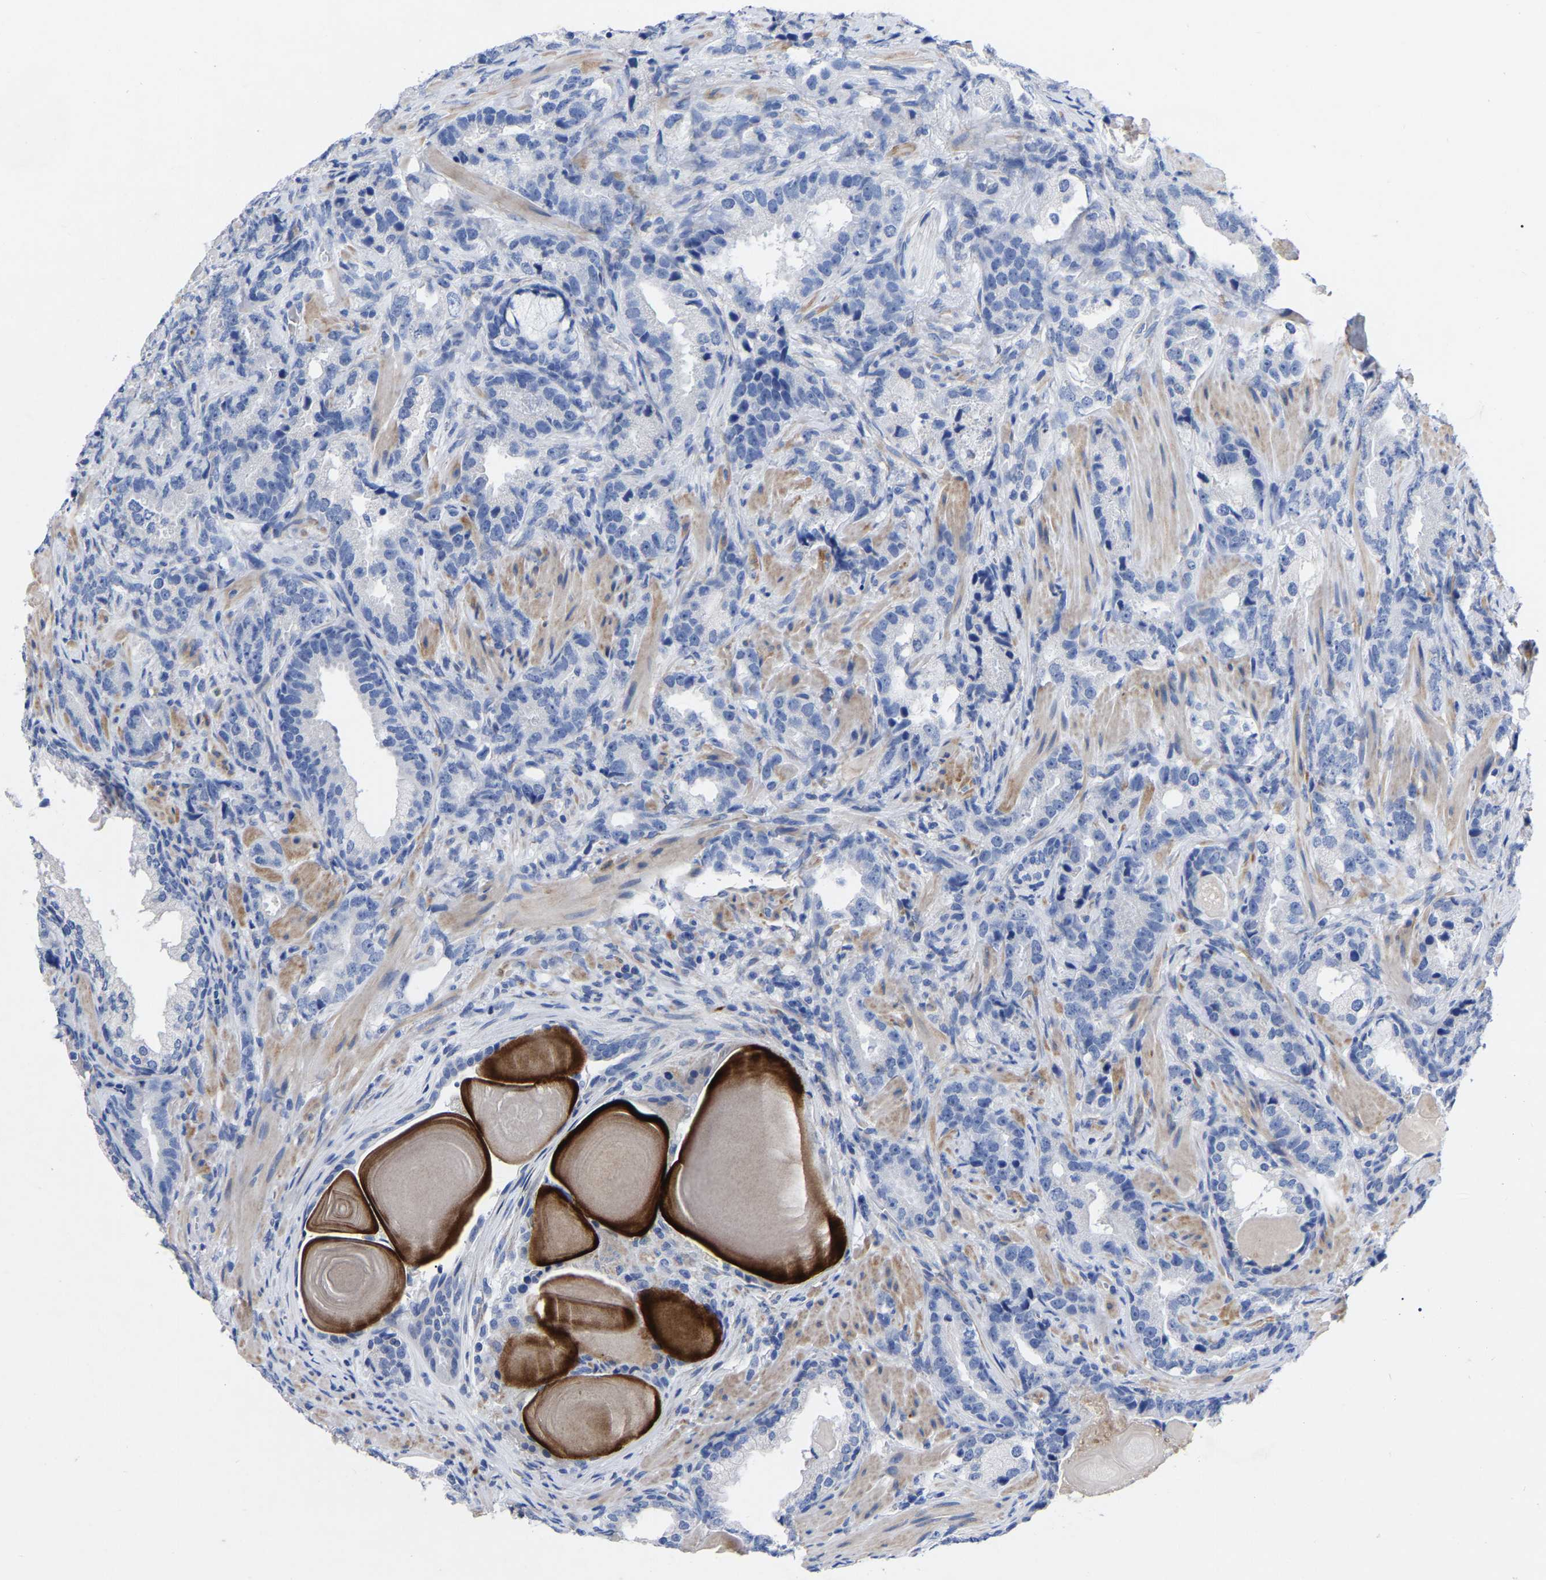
{"staining": {"intensity": "negative", "quantity": "none", "location": "none"}, "tissue": "prostate cancer", "cell_type": "Tumor cells", "image_type": "cancer", "snomed": [{"axis": "morphology", "description": "Adenocarcinoma, High grade"}, {"axis": "topography", "description": "Prostate"}], "caption": "IHC histopathology image of human prostate cancer (high-grade adenocarcinoma) stained for a protein (brown), which reveals no staining in tumor cells.", "gene": "GDF3", "patient": {"sex": "male", "age": 63}}